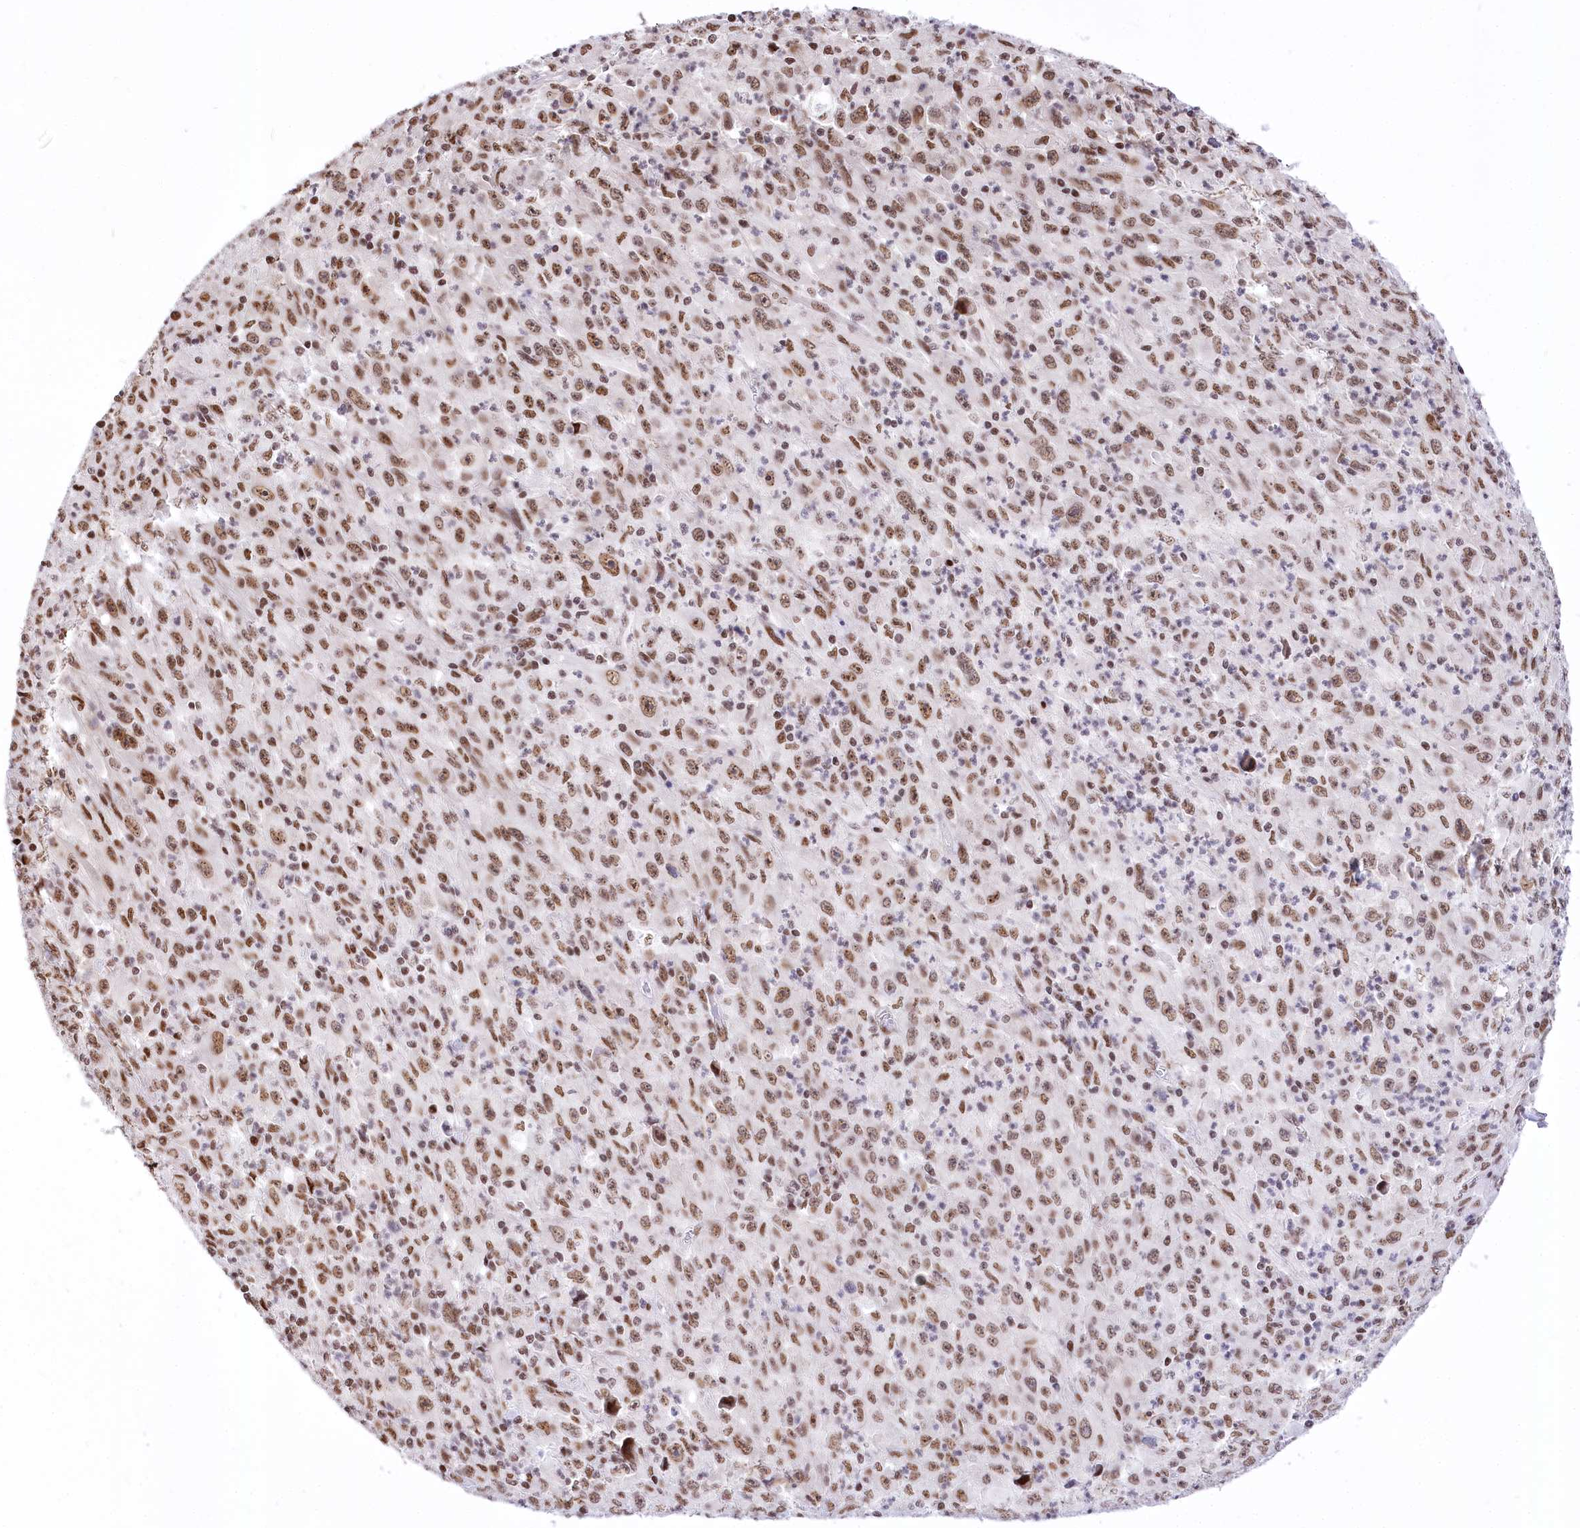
{"staining": {"intensity": "moderate", "quantity": ">75%", "location": "nuclear"}, "tissue": "melanoma", "cell_type": "Tumor cells", "image_type": "cancer", "snomed": [{"axis": "morphology", "description": "Malignant melanoma, Metastatic site"}, {"axis": "topography", "description": "Skin"}], "caption": "IHC (DAB (3,3'-diaminobenzidine)) staining of human malignant melanoma (metastatic site) reveals moderate nuclear protein staining in approximately >75% of tumor cells.", "gene": "POU4F3", "patient": {"sex": "female", "age": 56}}